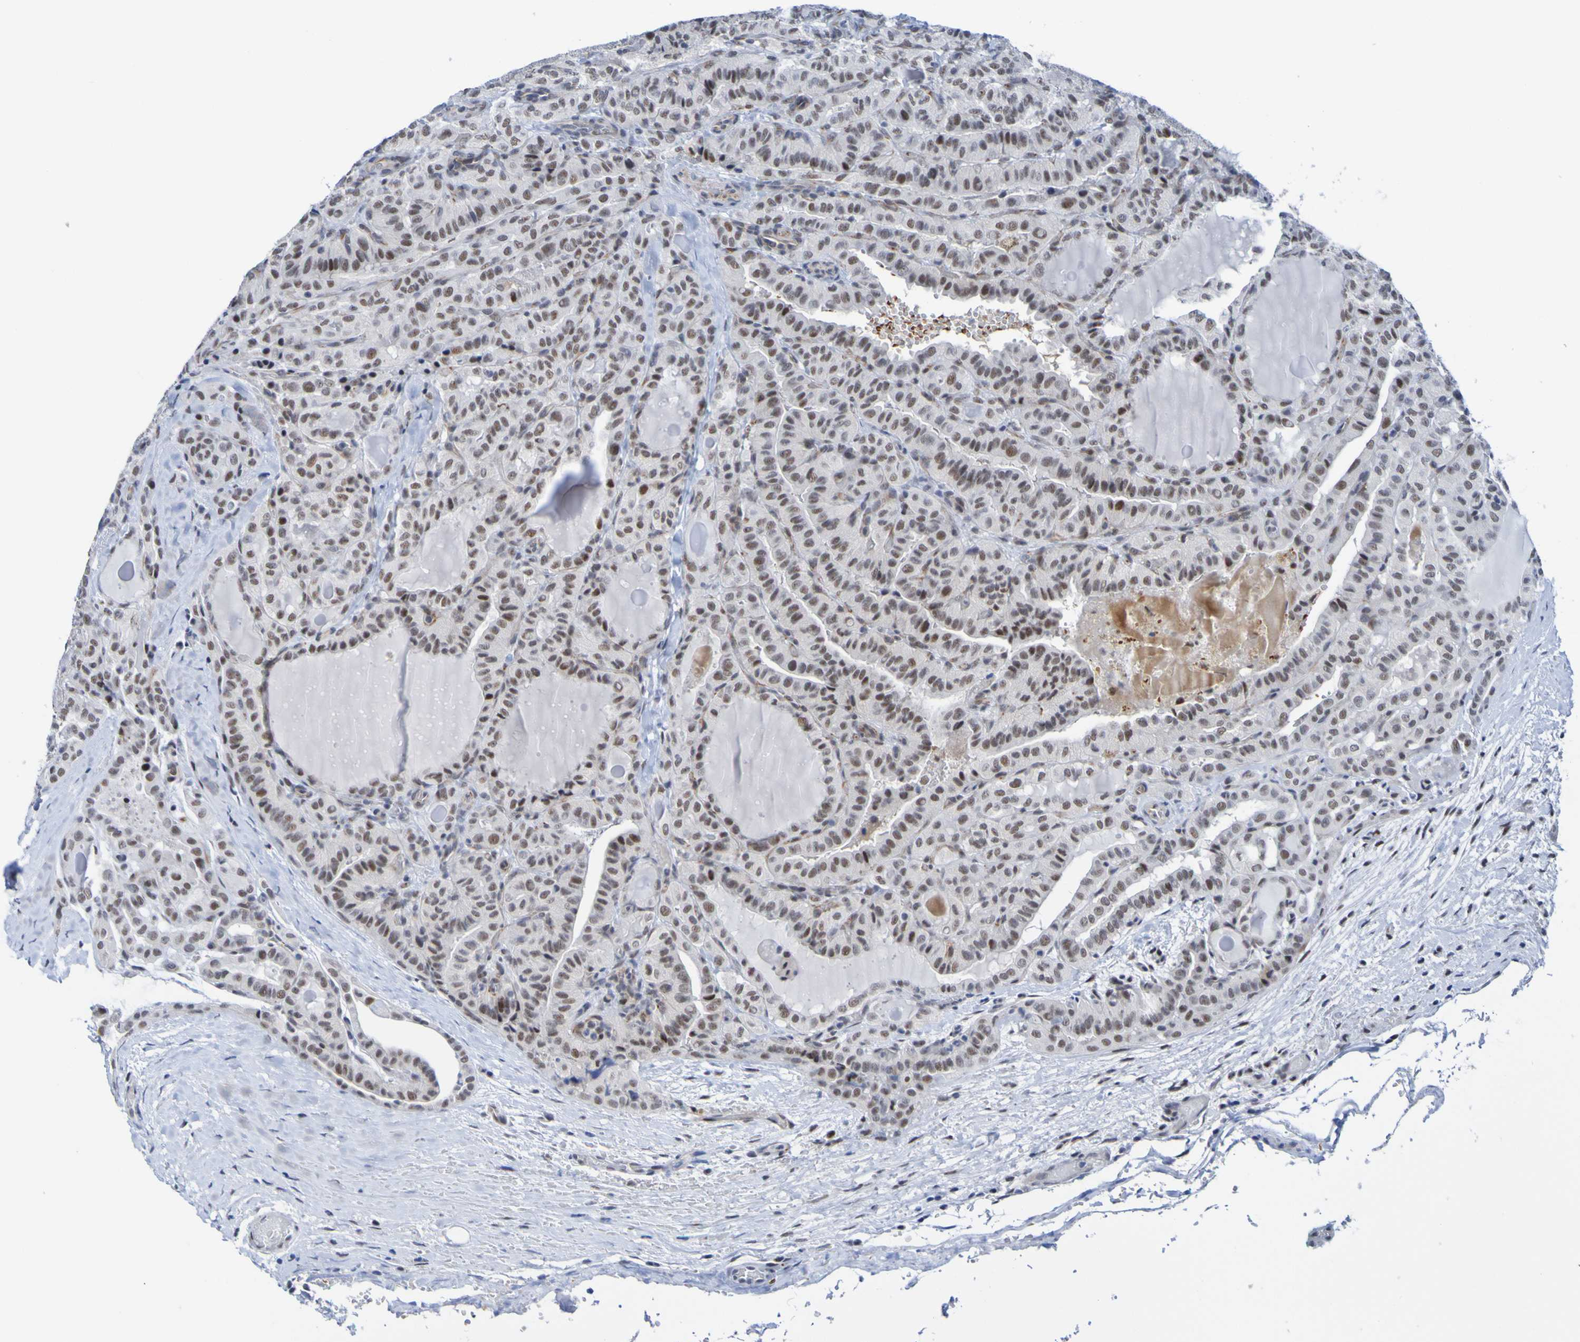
{"staining": {"intensity": "moderate", "quantity": "<25%", "location": "nuclear"}, "tissue": "thyroid cancer", "cell_type": "Tumor cells", "image_type": "cancer", "snomed": [{"axis": "morphology", "description": "Papillary adenocarcinoma, NOS"}, {"axis": "topography", "description": "Thyroid gland"}], "caption": "Protein staining by immunohistochemistry exhibits moderate nuclear staining in approximately <25% of tumor cells in thyroid papillary adenocarcinoma.", "gene": "CDC5L", "patient": {"sex": "male", "age": 77}}